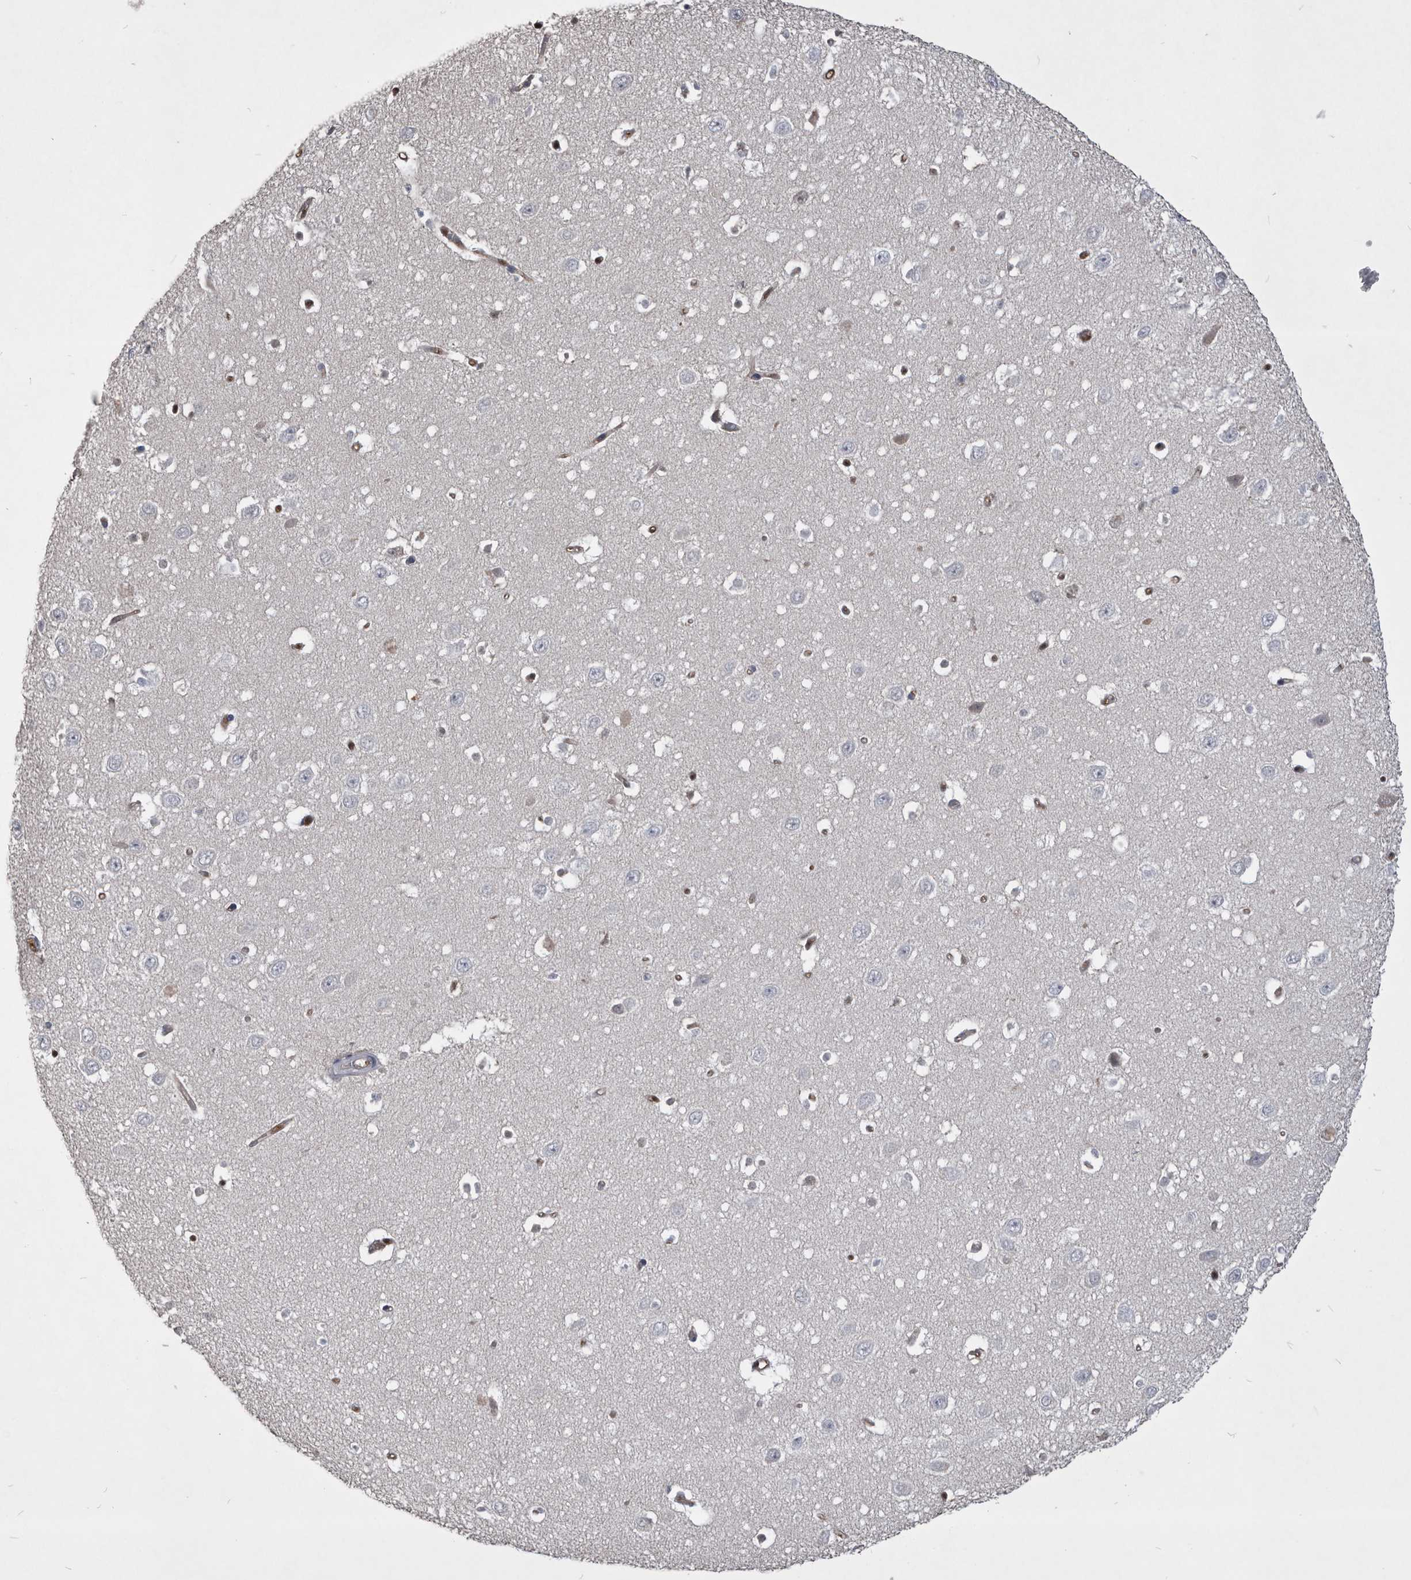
{"staining": {"intensity": "negative", "quantity": "none", "location": "none"}, "tissue": "hippocampus", "cell_type": "Glial cells", "image_type": "normal", "snomed": [{"axis": "morphology", "description": "Normal tissue, NOS"}, {"axis": "topography", "description": "Hippocampus"}], "caption": "This is a photomicrograph of IHC staining of normal hippocampus, which shows no staining in glial cells.", "gene": "PDXK", "patient": {"sex": "female", "age": 64}}